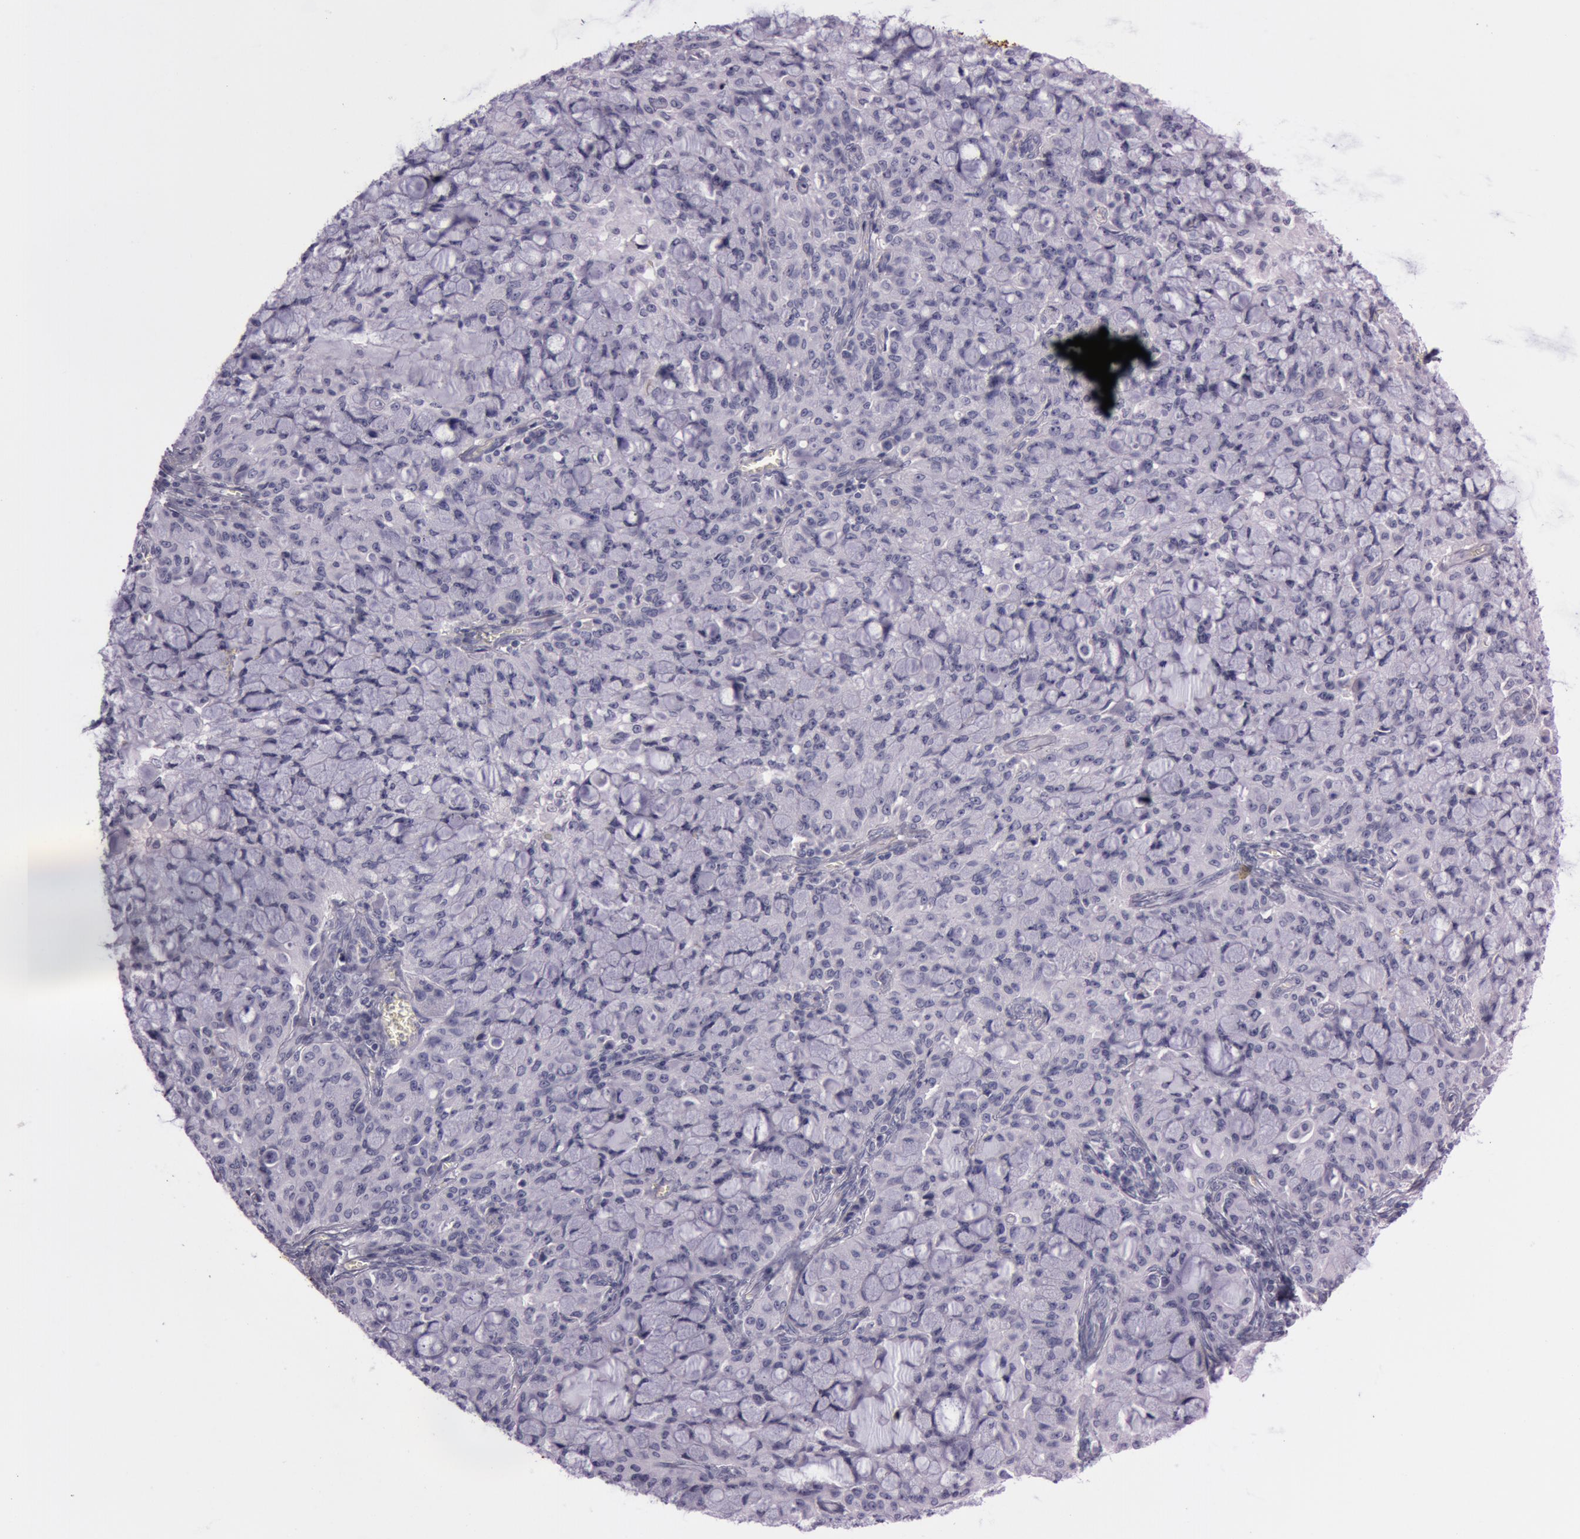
{"staining": {"intensity": "negative", "quantity": "none", "location": "none"}, "tissue": "lung cancer", "cell_type": "Tumor cells", "image_type": "cancer", "snomed": [{"axis": "morphology", "description": "Adenocarcinoma, NOS"}, {"axis": "topography", "description": "Lung"}], "caption": "Lung adenocarcinoma was stained to show a protein in brown. There is no significant expression in tumor cells. (DAB immunohistochemistry (IHC) visualized using brightfield microscopy, high magnification).", "gene": "S100A7", "patient": {"sex": "female", "age": 44}}